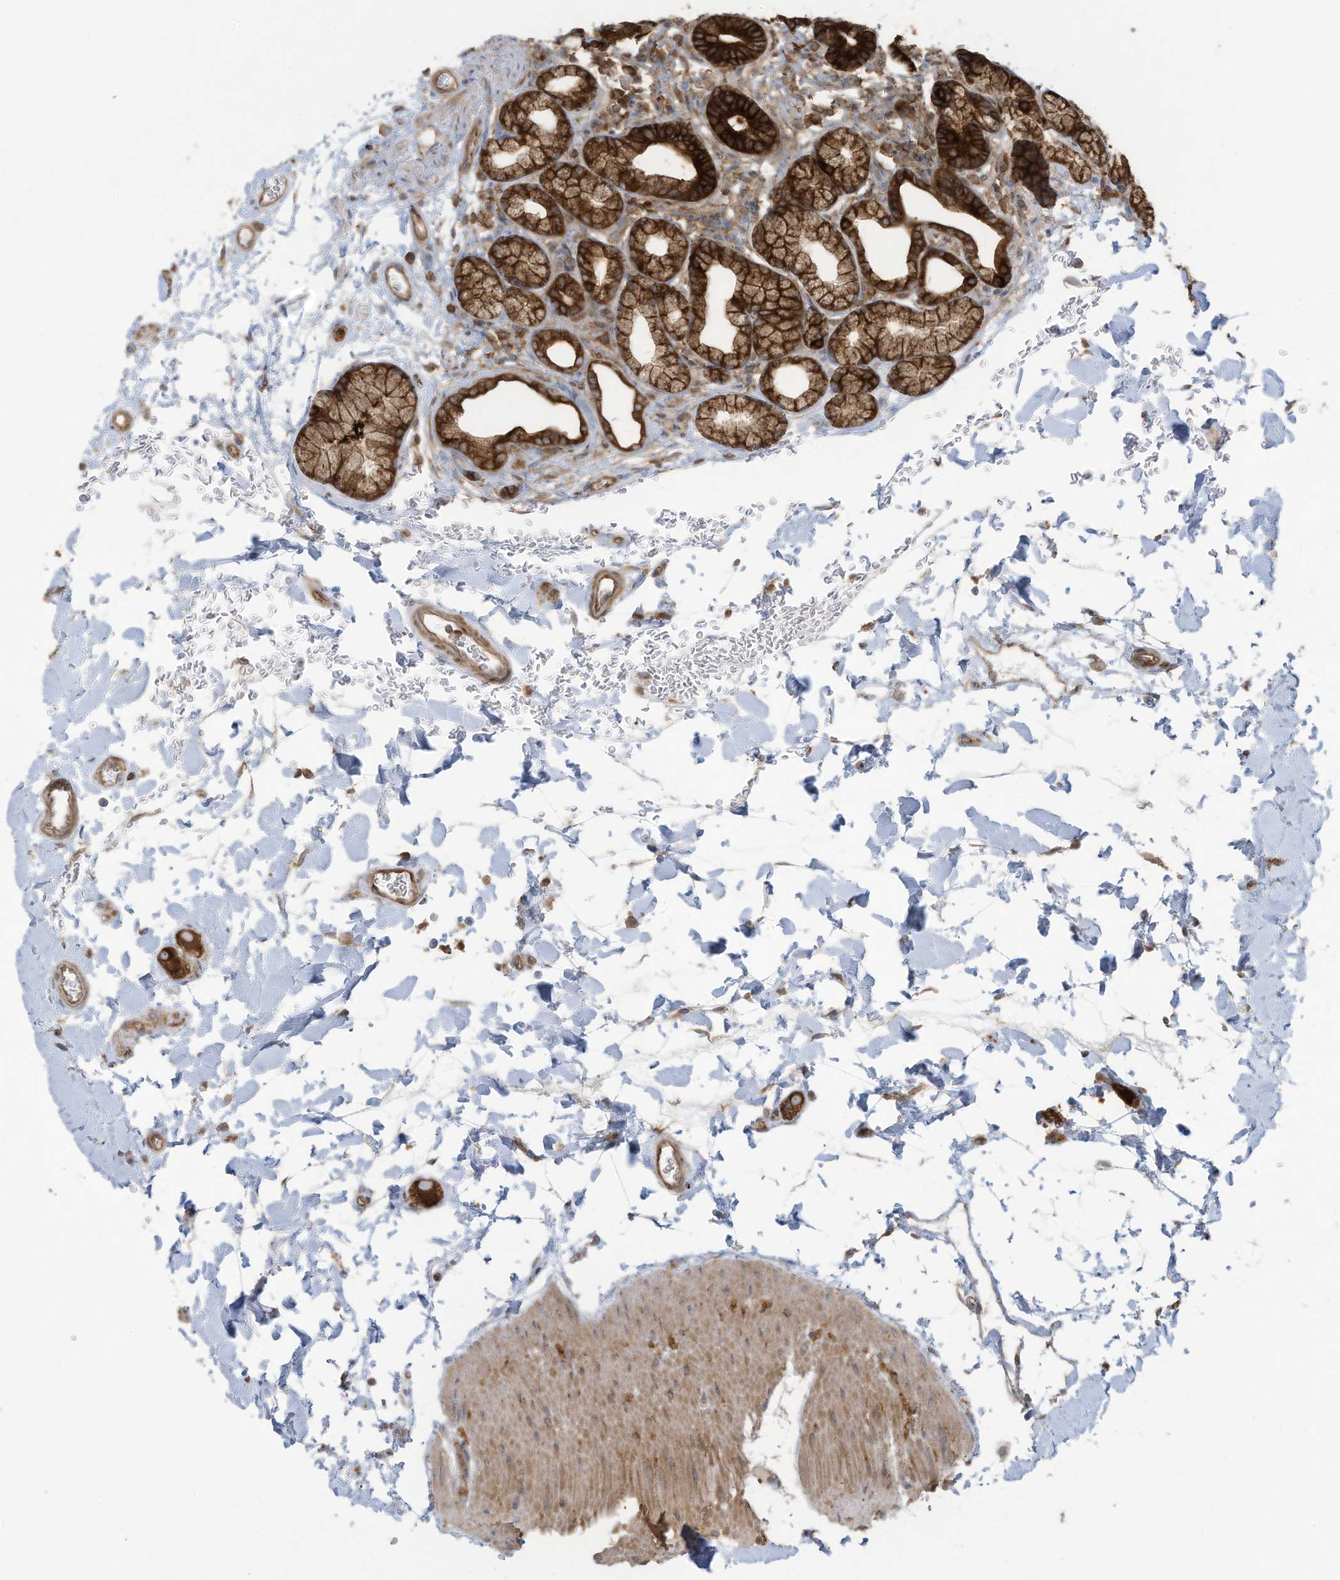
{"staining": {"intensity": "strong", "quantity": ">75%", "location": "cytoplasmic/membranous"}, "tissue": "duodenum", "cell_type": "Glandular cells", "image_type": "normal", "snomed": [{"axis": "morphology", "description": "Normal tissue, NOS"}, {"axis": "topography", "description": "Duodenum"}], "caption": "Immunohistochemistry (IHC) photomicrograph of normal human duodenum stained for a protein (brown), which displays high levels of strong cytoplasmic/membranous expression in about >75% of glandular cells.", "gene": "OLA1", "patient": {"sex": "male", "age": 54}}